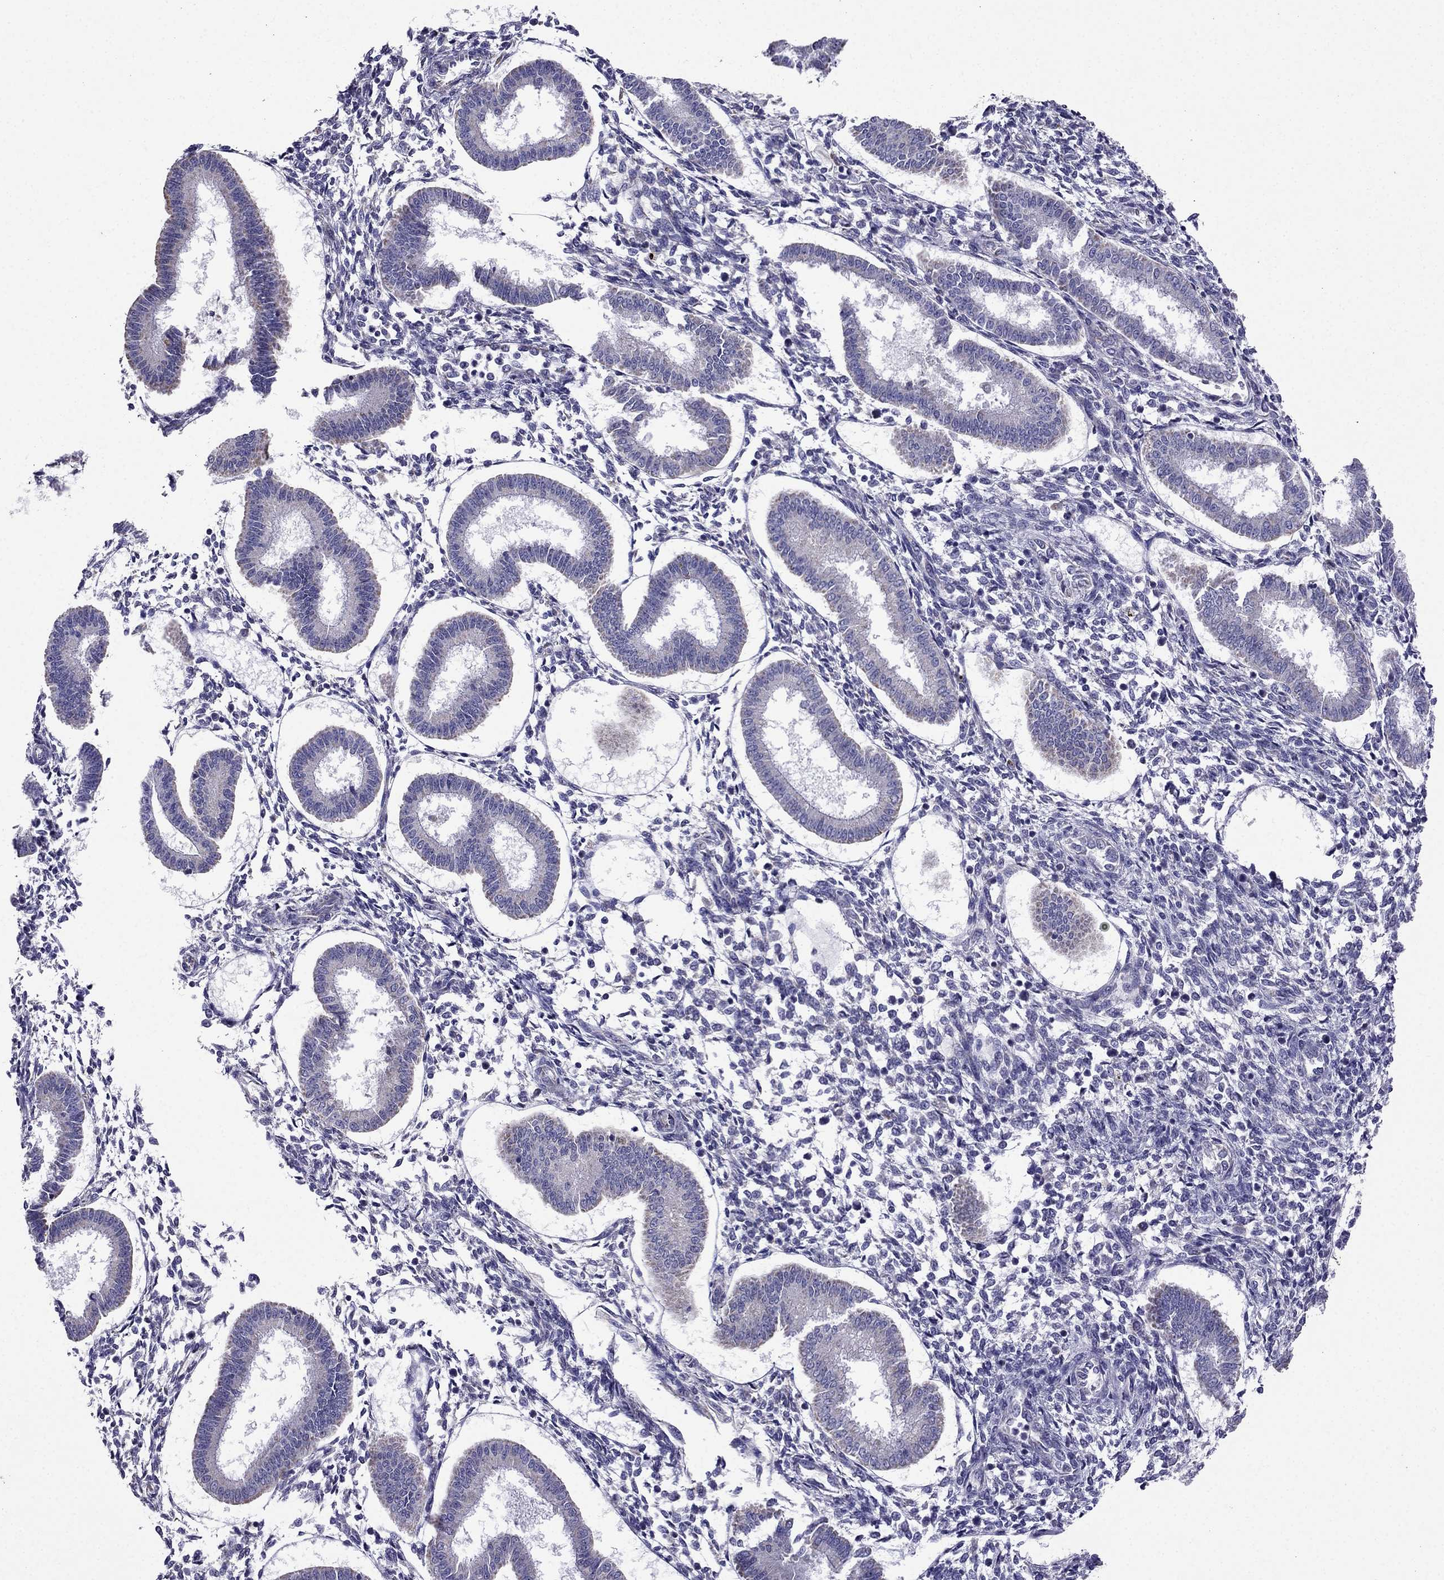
{"staining": {"intensity": "negative", "quantity": "none", "location": "none"}, "tissue": "endometrium", "cell_type": "Cells in endometrial stroma", "image_type": "normal", "snomed": [{"axis": "morphology", "description": "Normal tissue, NOS"}, {"axis": "topography", "description": "Endometrium"}], "caption": "IHC image of normal endometrium stained for a protein (brown), which demonstrates no expression in cells in endometrial stroma.", "gene": "DSC1", "patient": {"sex": "female", "age": 43}}